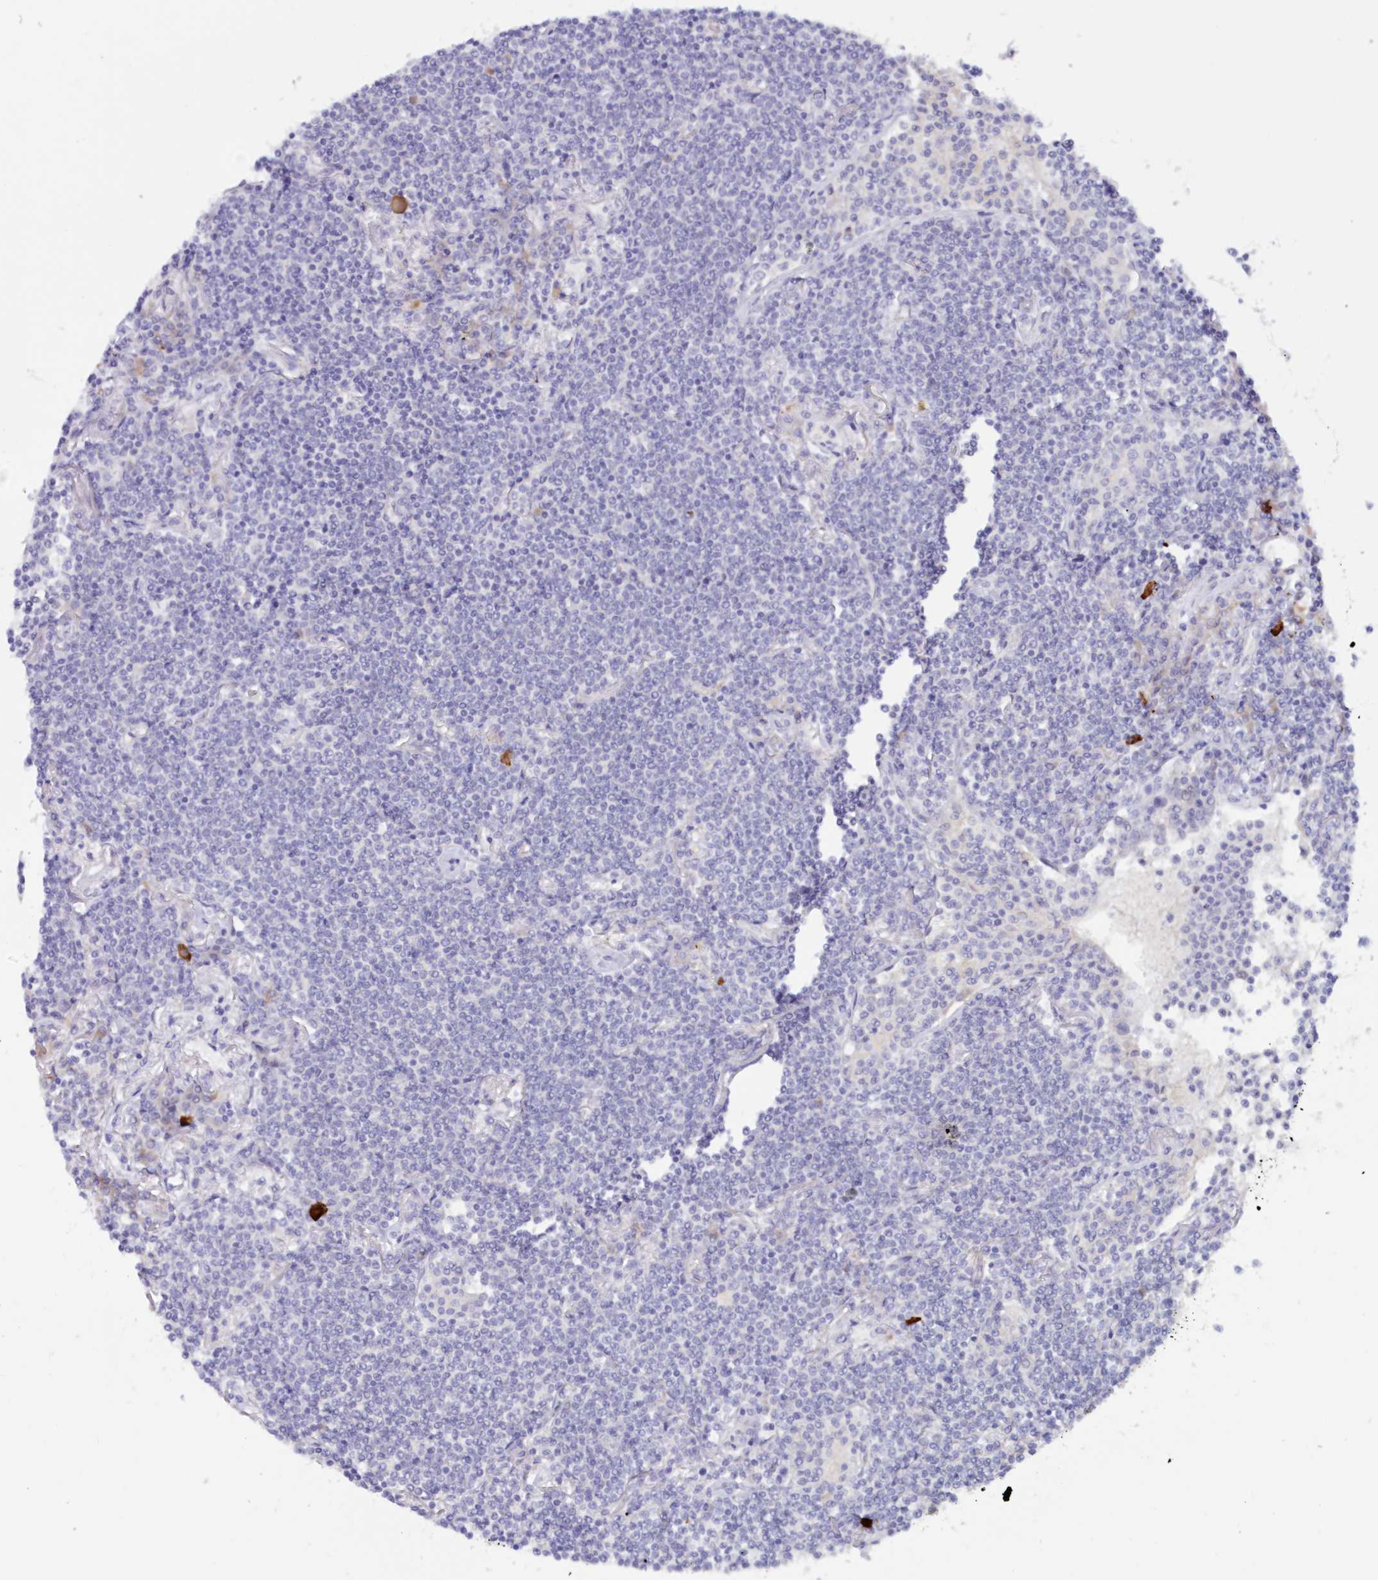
{"staining": {"intensity": "negative", "quantity": "none", "location": "none"}, "tissue": "lymphoma", "cell_type": "Tumor cells", "image_type": "cancer", "snomed": [{"axis": "morphology", "description": "Malignant lymphoma, non-Hodgkin's type, Low grade"}, {"axis": "topography", "description": "Lung"}], "caption": "Micrograph shows no significant protein expression in tumor cells of lymphoma. (Stains: DAB (3,3'-diaminobenzidine) immunohistochemistry with hematoxylin counter stain, Microscopy: brightfield microscopy at high magnification).", "gene": "SNED1", "patient": {"sex": "female", "age": 71}}